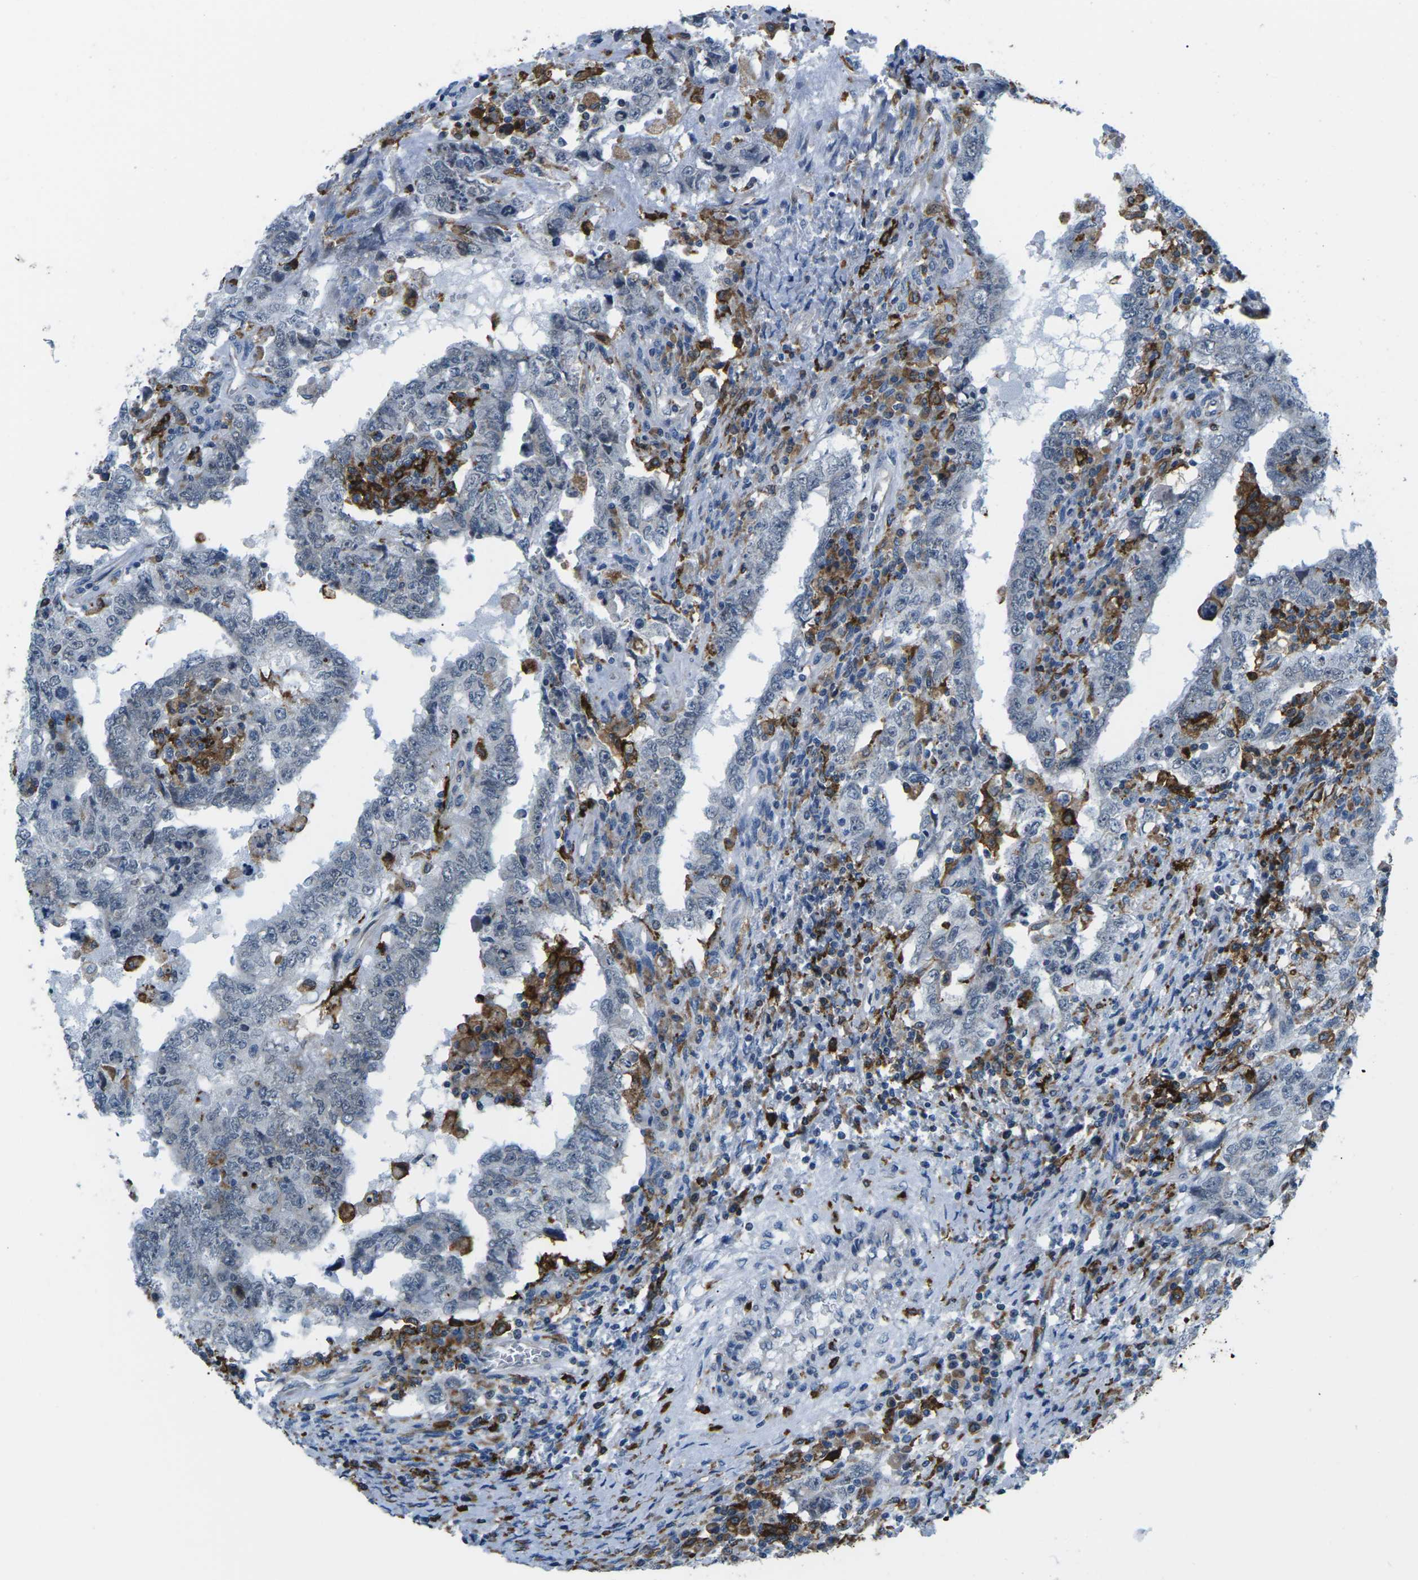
{"staining": {"intensity": "negative", "quantity": "none", "location": "none"}, "tissue": "testis cancer", "cell_type": "Tumor cells", "image_type": "cancer", "snomed": [{"axis": "morphology", "description": "Carcinoma, Embryonal, NOS"}, {"axis": "topography", "description": "Testis"}], "caption": "IHC of testis embryonal carcinoma exhibits no staining in tumor cells.", "gene": "PTPN1", "patient": {"sex": "male", "age": 26}}